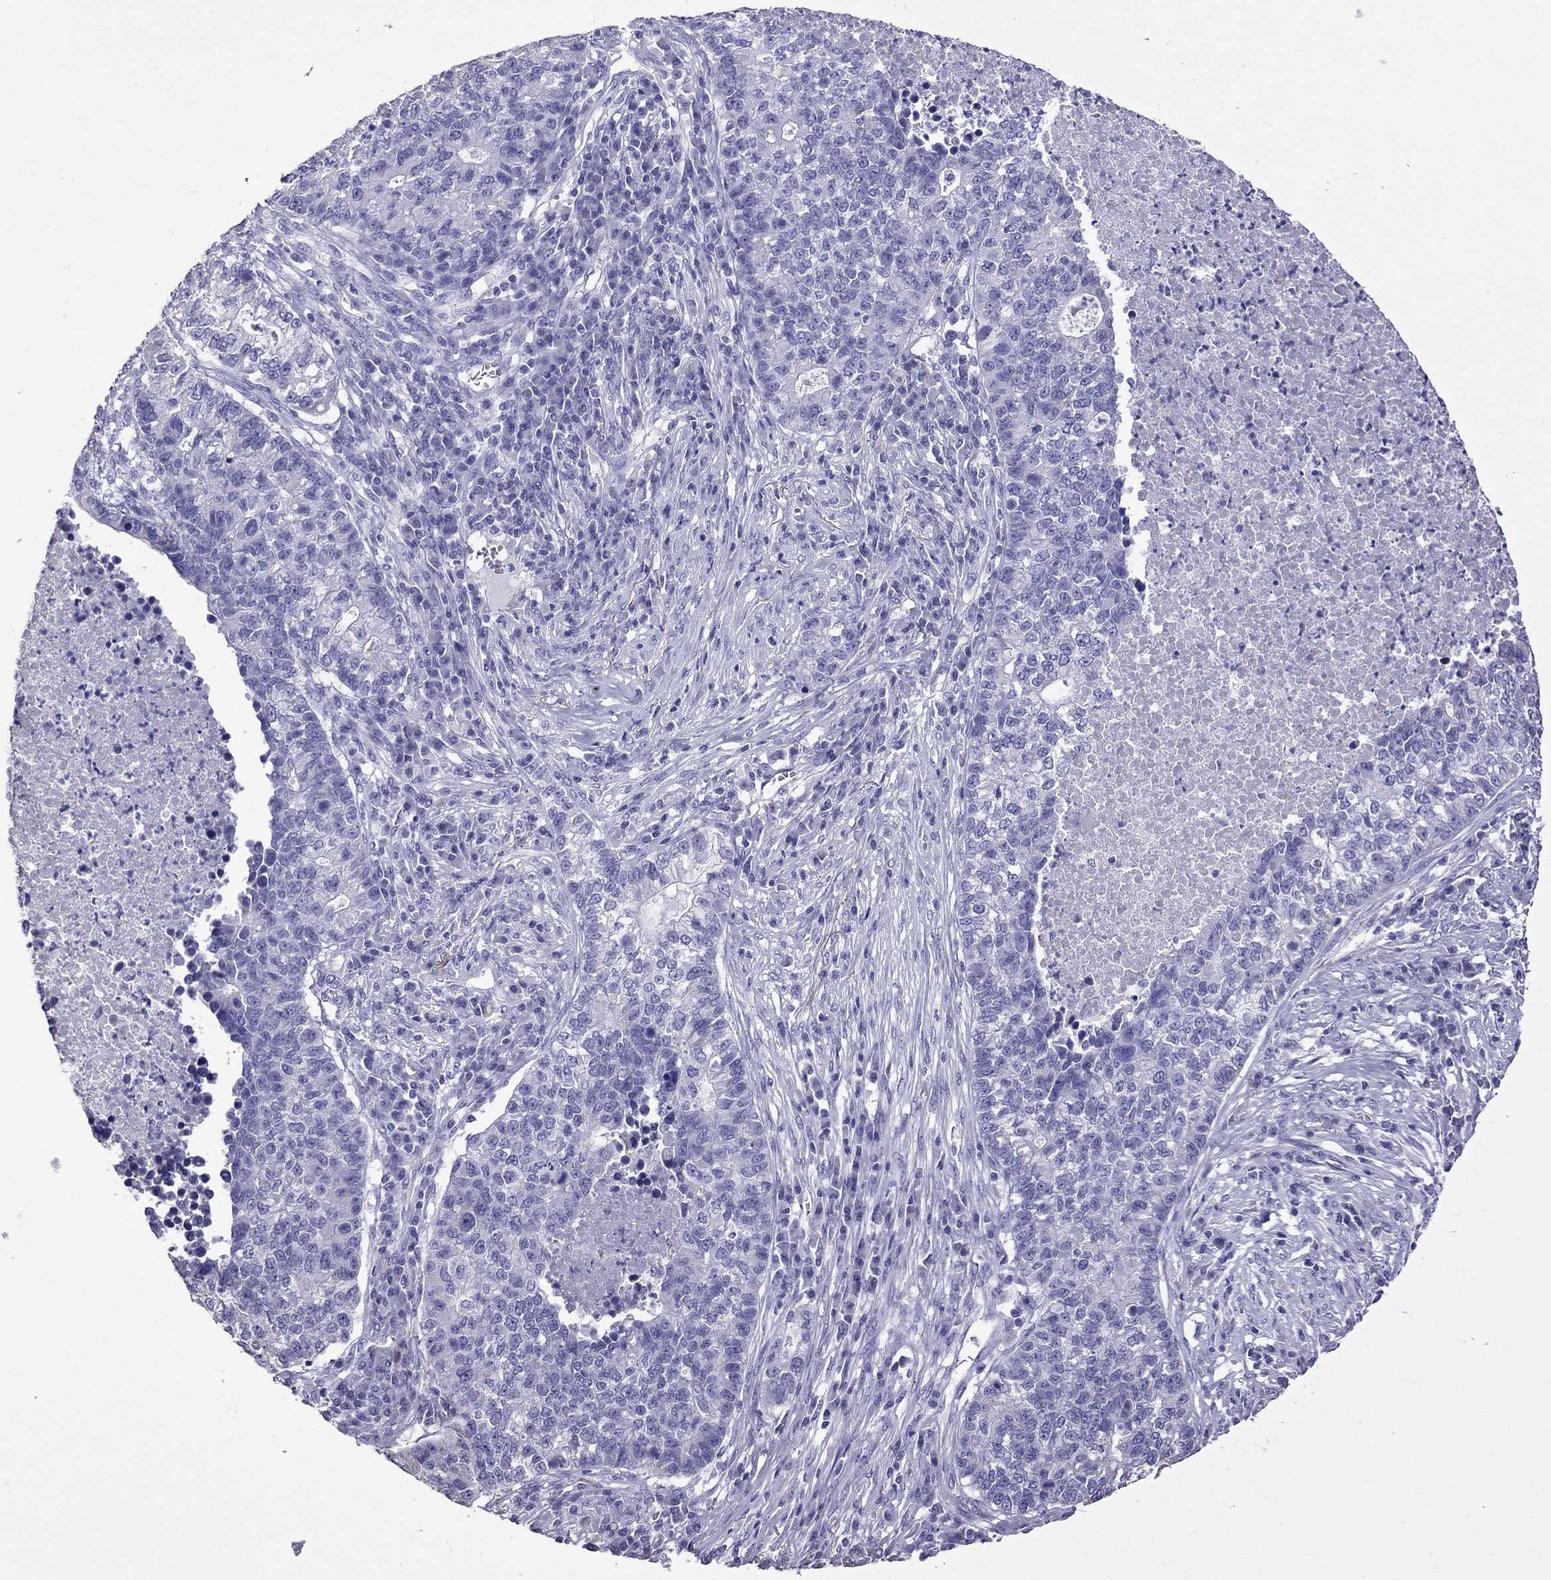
{"staining": {"intensity": "negative", "quantity": "none", "location": "none"}, "tissue": "lung cancer", "cell_type": "Tumor cells", "image_type": "cancer", "snomed": [{"axis": "morphology", "description": "Adenocarcinoma, NOS"}, {"axis": "topography", "description": "Lung"}], "caption": "Immunohistochemistry (IHC) of human lung adenocarcinoma reveals no positivity in tumor cells. (Stains: DAB immunohistochemistry (IHC) with hematoxylin counter stain, Microscopy: brightfield microscopy at high magnification).", "gene": "TTLL13", "patient": {"sex": "male", "age": 57}}